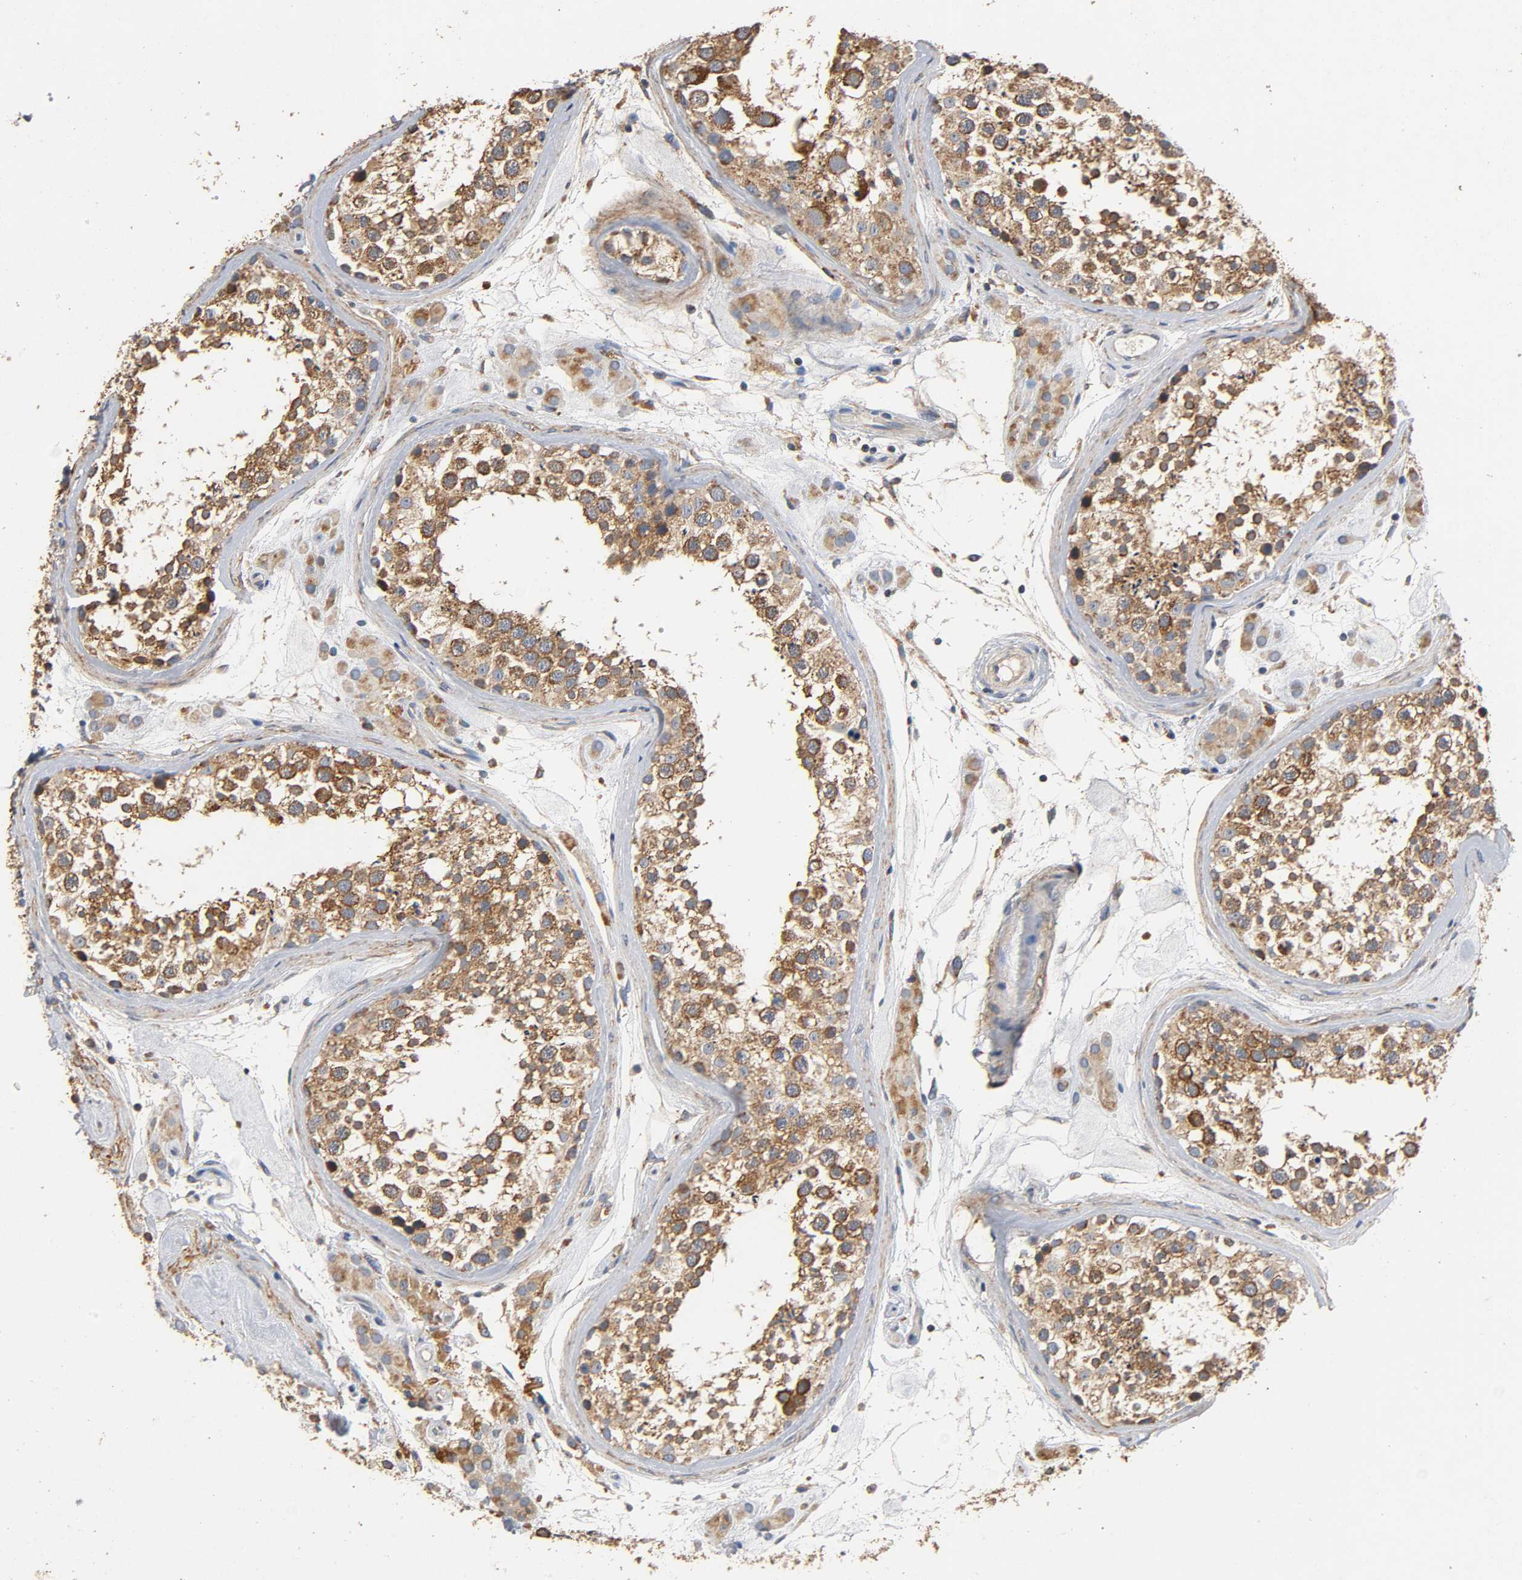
{"staining": {"intensity": "strong", "quantity": ">75%", "location": "cytoplasmic/membranous"}, "tissue": "testis", "cell_type": "Cells in seminiferous ducts", "image_type": "normal", "snomed": [{"axis": "morphology", "description": "Normal tissue, NOS"}, {"axis": "topography", "description": "Testis"}], "caption": "Immunohistochemistry (IHC) histopathology image of unremarkable testis: human testis stained using immunohistochemistry (IHC) displays high levels of strong protein expression localized specifically in the cytoplasmic/membranous of cells in seminiferous ducts, appearing as a cytoplasmic/membranous brown color.", "gene": "NDUFS3", "patient": {"sex": "male", "age": 46}}